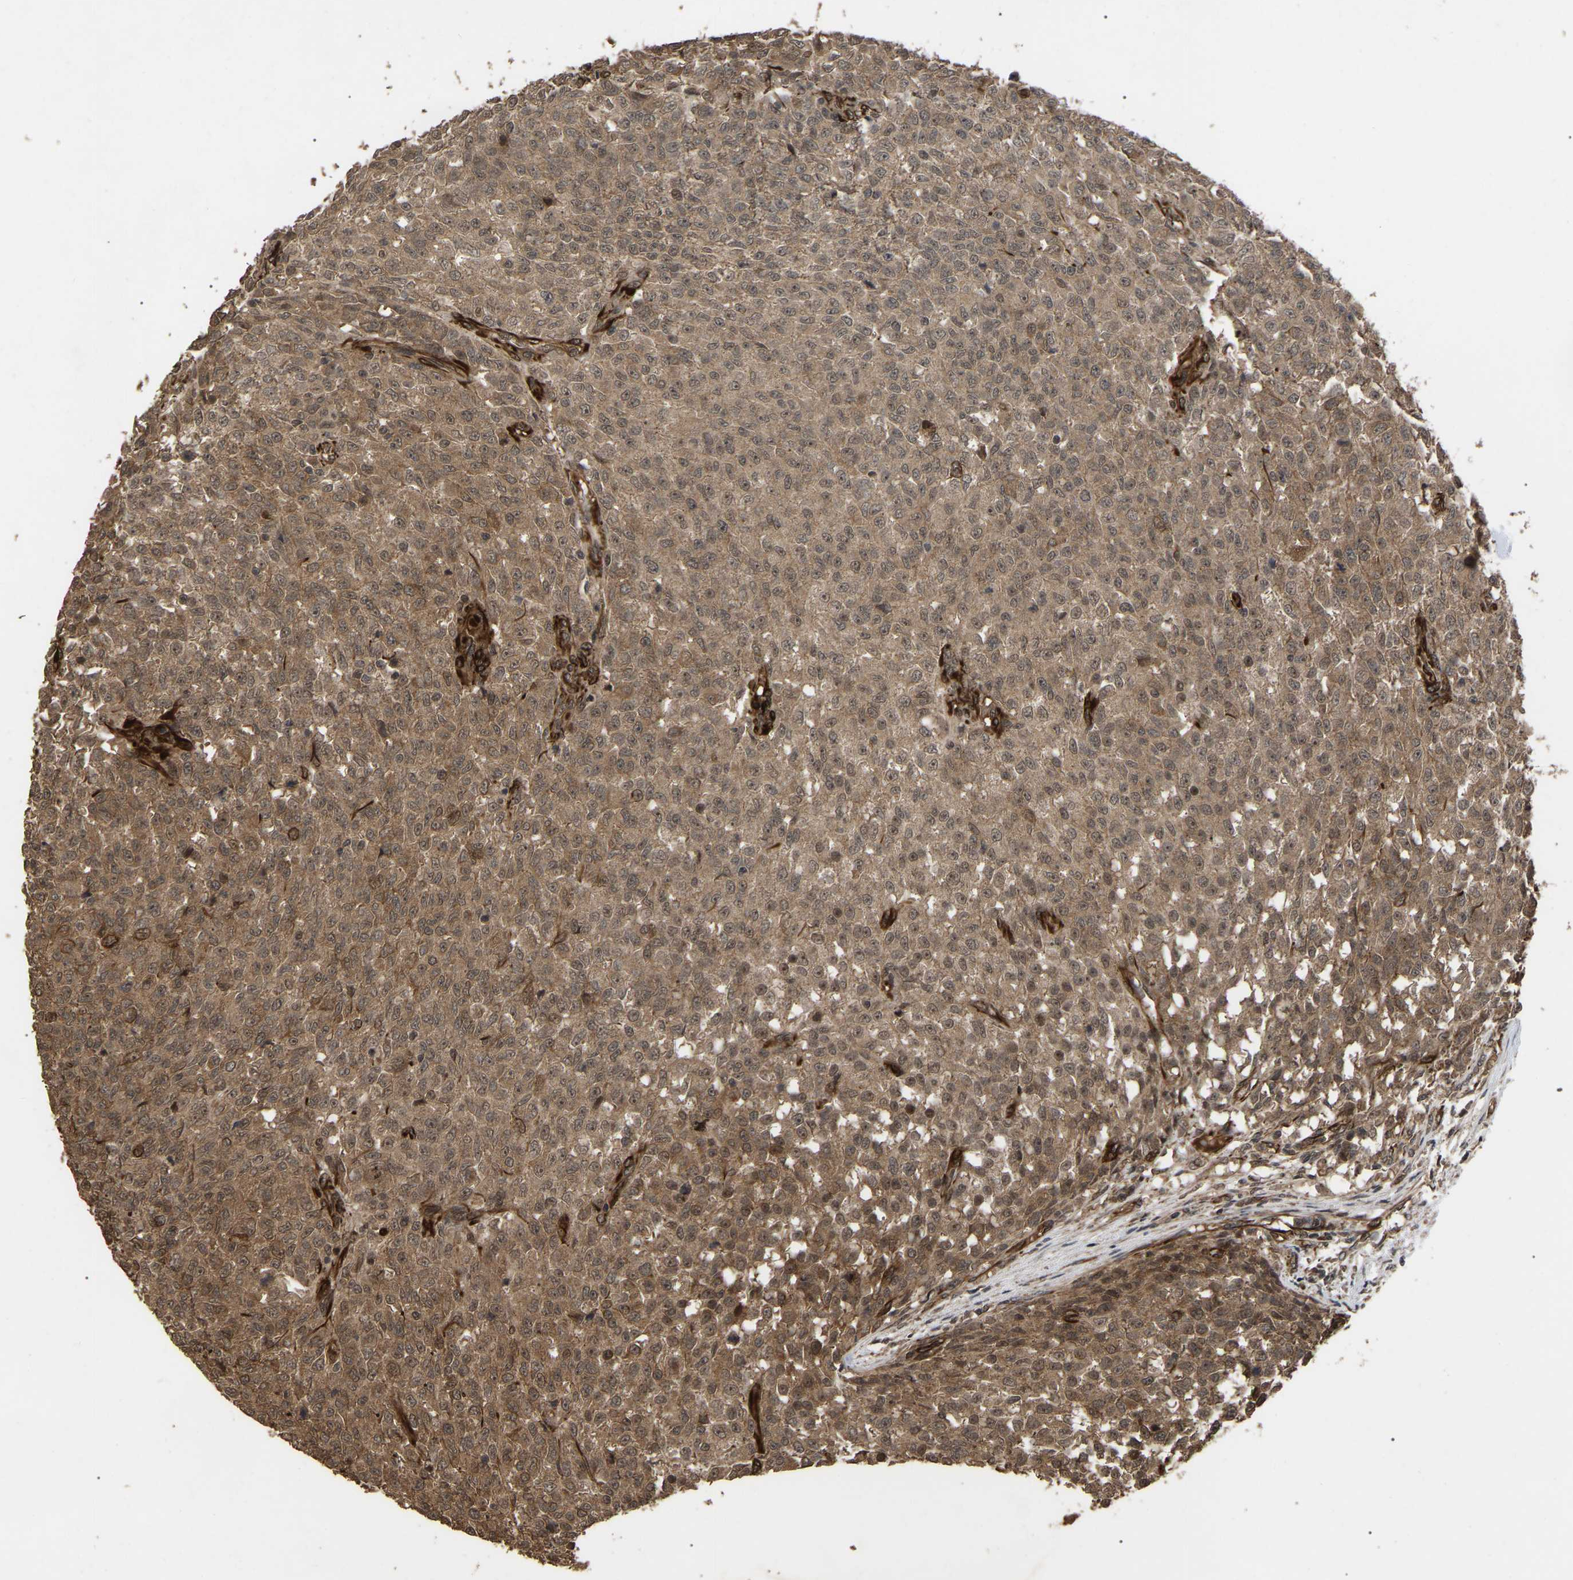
{"staining": {"intensity": "moderate", "quantity": ">75%", "location": "cytoplasmic/membranous"}, "tissue": "testis cancer", "cell_type": "Tumor cells", "image_type": "cancer", "snomed": [{"axis": "morphology", "description": "Seminoma, NOS"}, {"axis": "topography", "description": "Testis"}], "caption": "Testis cancer (seminoma) stained with immunohistochemistry demonstrates moderate cytoplasmic/membranous expression in about >75% of tumor cells. (DAB (3,3'-diaminobenzidine) = brown stain, brightfield microscopy at high magnification).", "gene": "FAM161B", "patient": {"sex": "male", "age": 59}}